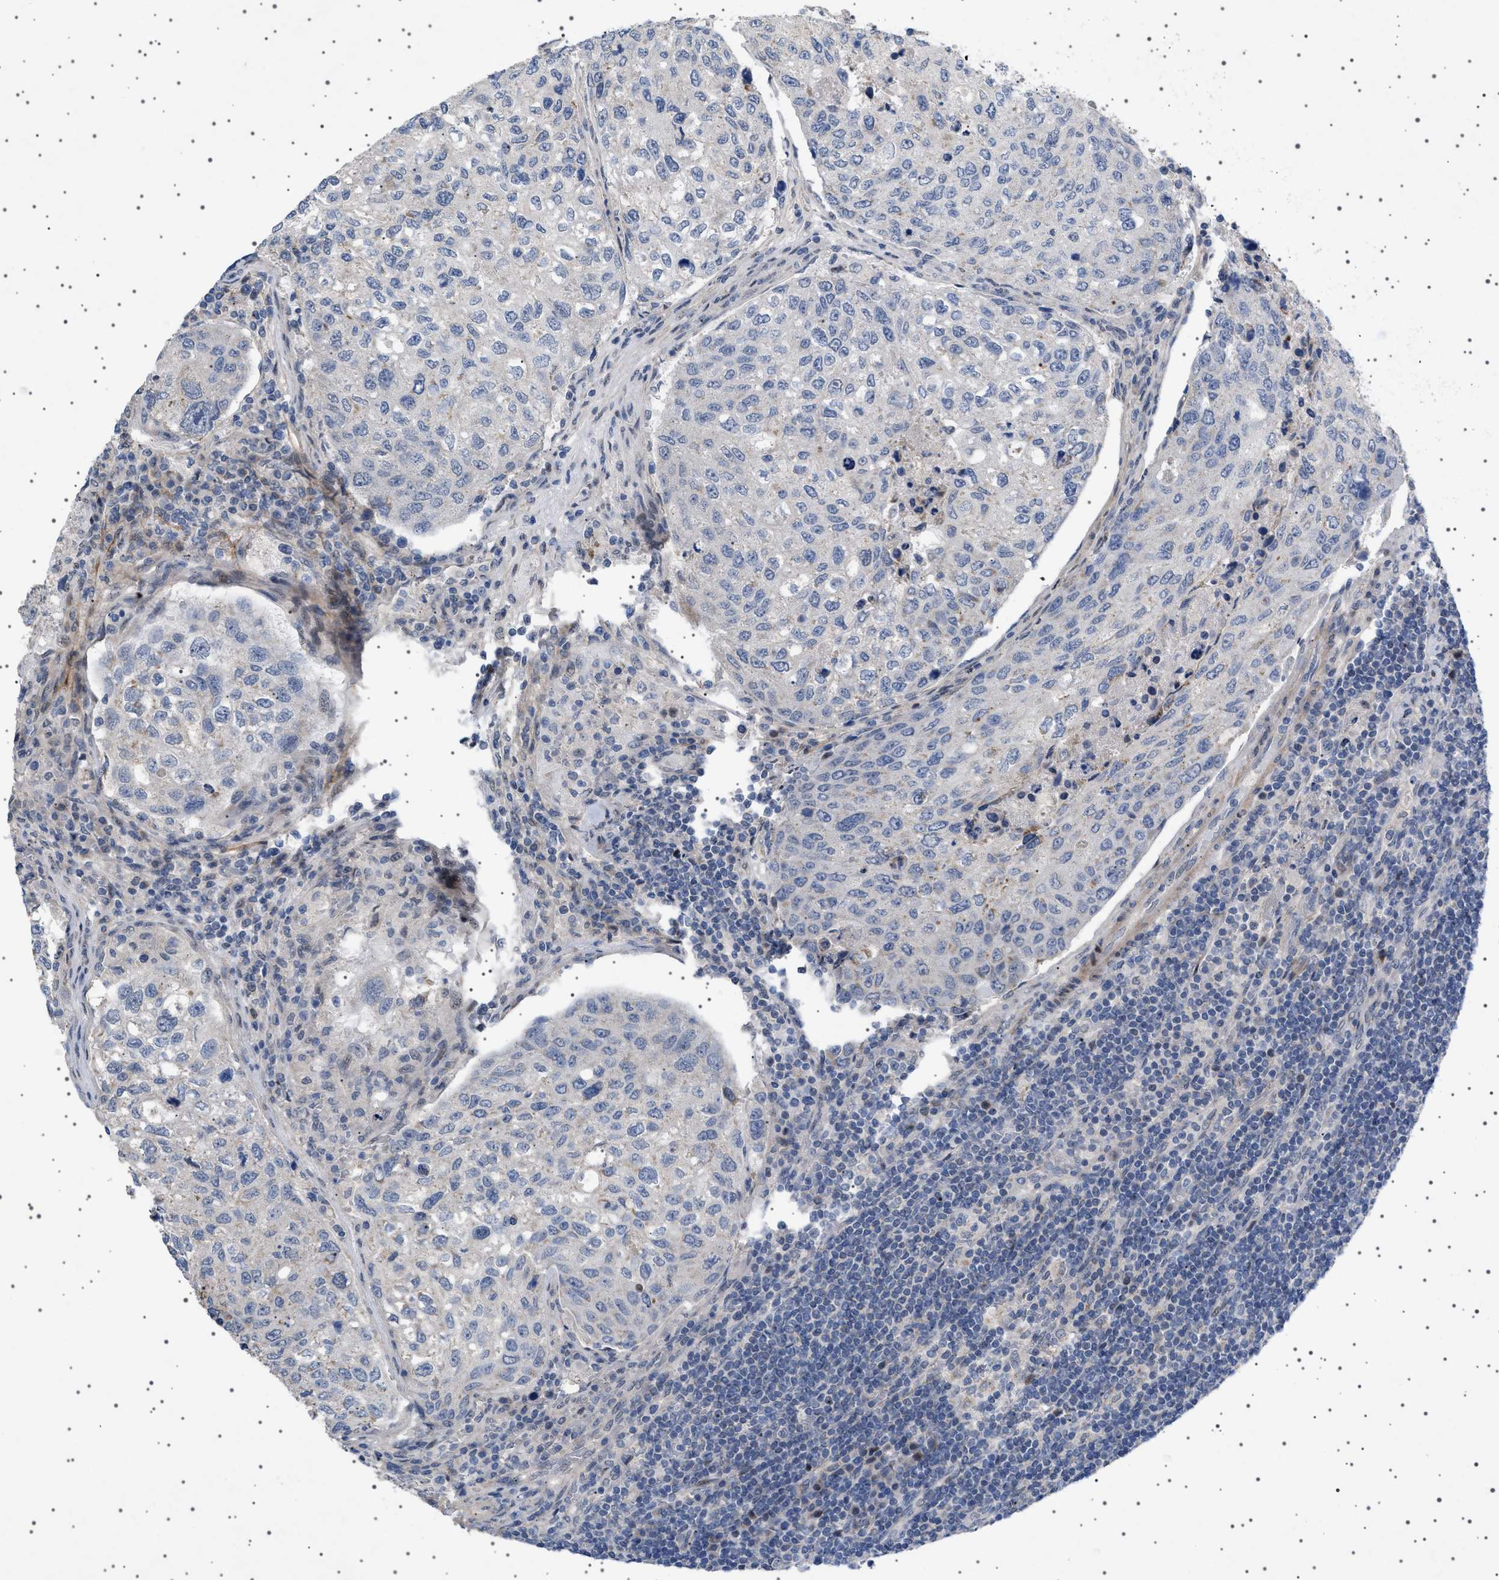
{"staining": {"intensity": "negative", "quantity": "none", "location": "none"}, "tissue": "urothelial cancer", "cell_type": "Tumor cells", "image_type": "cancer", "snomed": [{"axis": "morphology", "description": "Urothelial carcinoma, High grade"}, {"axis": "topography", "description": "Lymph node"}, {"axis": "topography", "description": "Urinary bladder"}], "caption": "Immunohistochemistry of human urothelial cancer exhibits no expression in tumor cells. (Immunohistochemistry, brightfield microscopy, high magnification).", "gene": "HTR1A", "patient": {"sex": "male", "age": 51}}